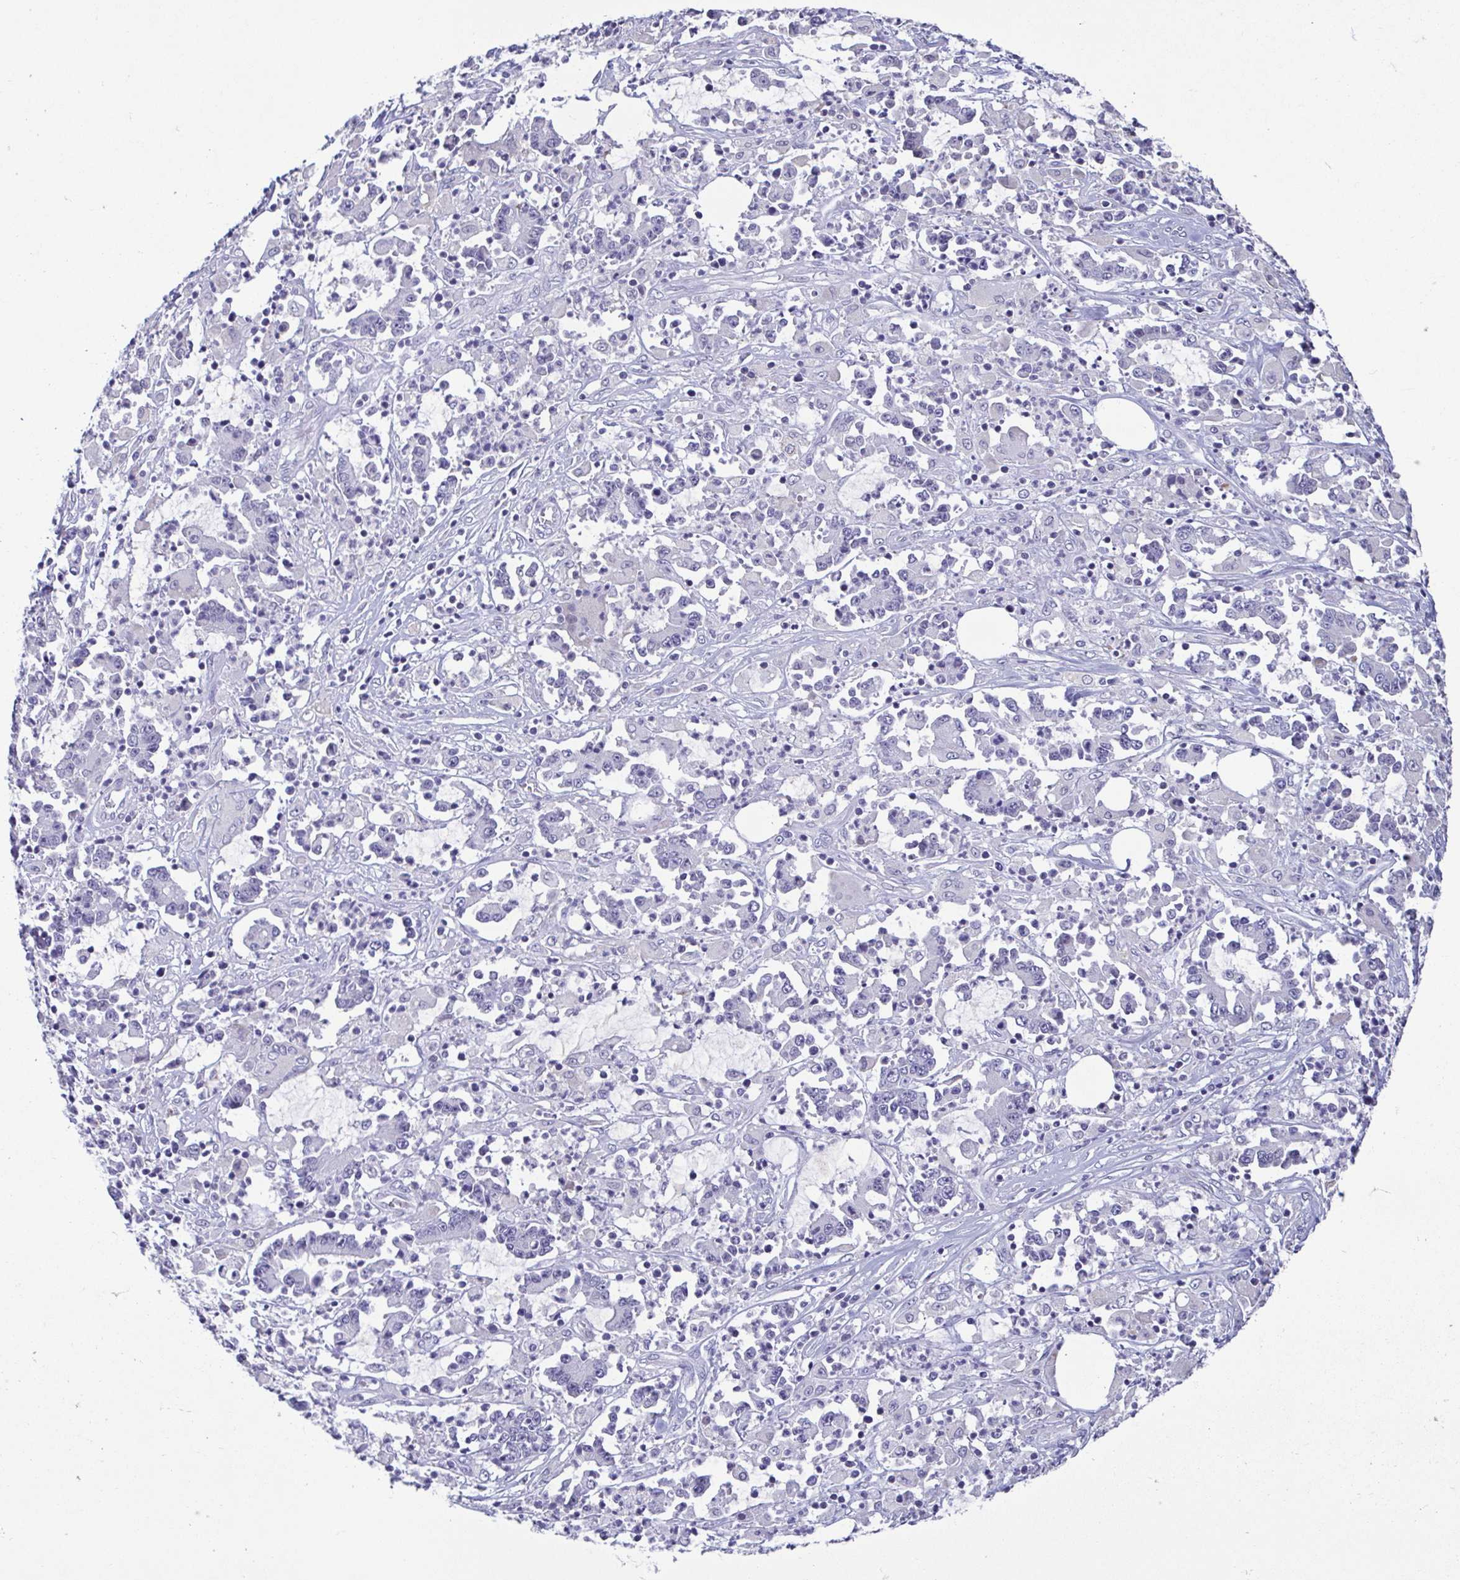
{"staining": {"intensity": "negative", "quantity": "none", "location": "none"}, "tissue": "stomach cancer", "cell_type": "Tumor cells", "image_type": "cancer", "snomed": [{"axis": "morphology", "description": "Adenocarcinoma, NOS"}, {"axis": "topography", "description": "Stomach, upper"}], "caption": "IHC micrograph of neoplastic tissue: stomach adenocarcinoma stained with DAB (3,3'-diaminobenzidine) demonstrates no significant protein positivity in tumor cells.", "gene": "PERM1", "patient": {"sex": "male", "age": 68}}